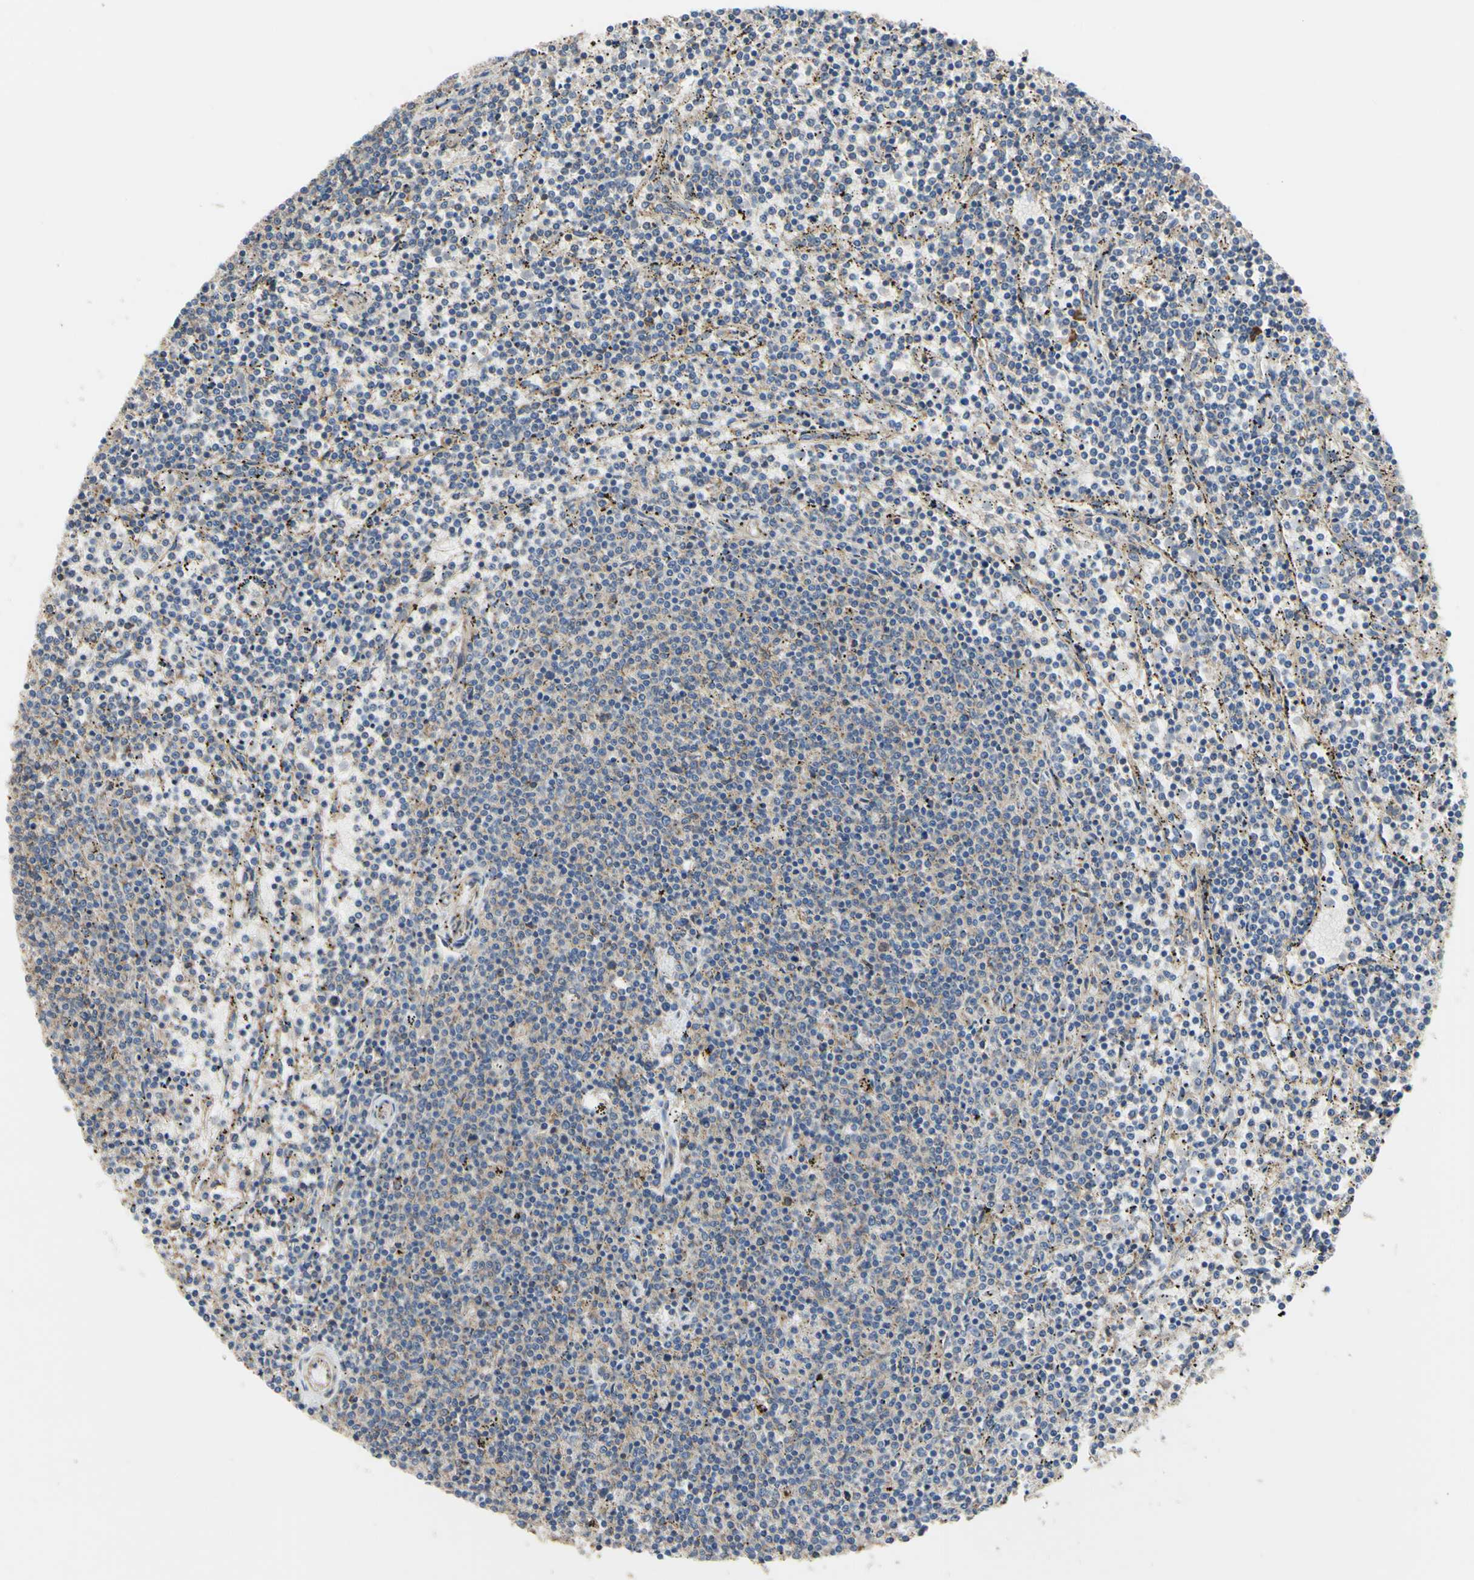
{"staining": {"intensity": "negative", "quantity": "none", "location": "none"}, "tissue": "lymphoma", "cell_type": "Tumor cells", "image_type": "cancer", "snomed": [{"axis": "morphology", "description": "Malignant lymphoma, non-Hodgkin's type, Low grade"}, {"axis": "topography", "description": "Spleen"}], "caption": "Tumor cells show no significant staining in lymphoma.", "gene": "BECN1", "patient": {"sex": "female", "age": 50}}